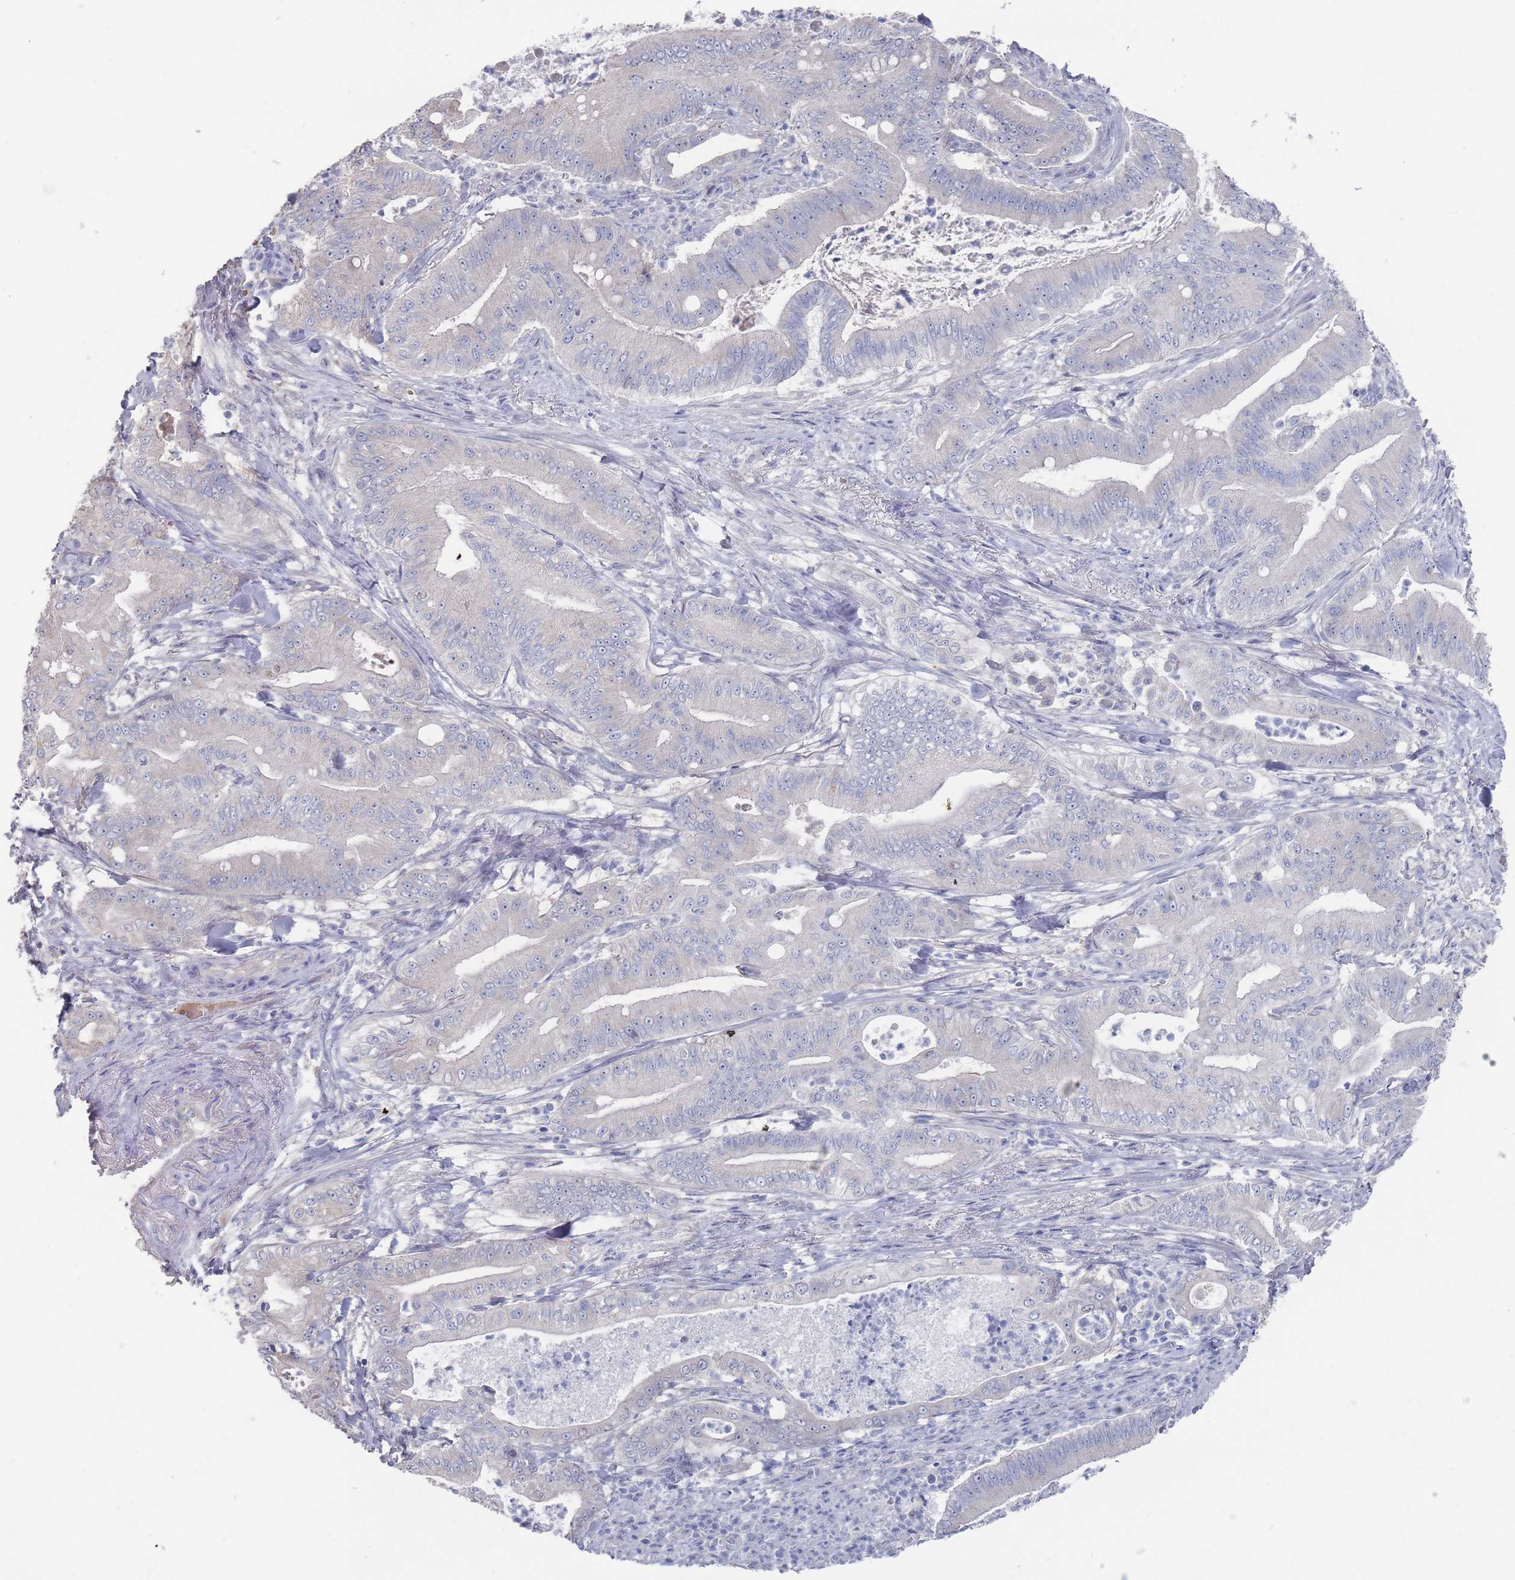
{"staining": {"intensity": "negative", "quantity": "none", "location": "none"}, "tissue": "pancreatic cancer", "cell_type": "Tumor cells", "image_type": "cancer", "snomed": [{"axis": "morphology", "description": "Adenocarcinoma, NOS"}, {"axis": "topography", "description": "Pancreas"}], "caption": "High magnification brightfield microscopy of pancreatic adenocarcinoma stained with DAB (3,3'-diaminobenzidine) (brown) and counterstained with hematoxylin (blue): tumor cells show no significant staining.", "gene": "TMCO3", "patient": {"sex": "male", "age": 71}}